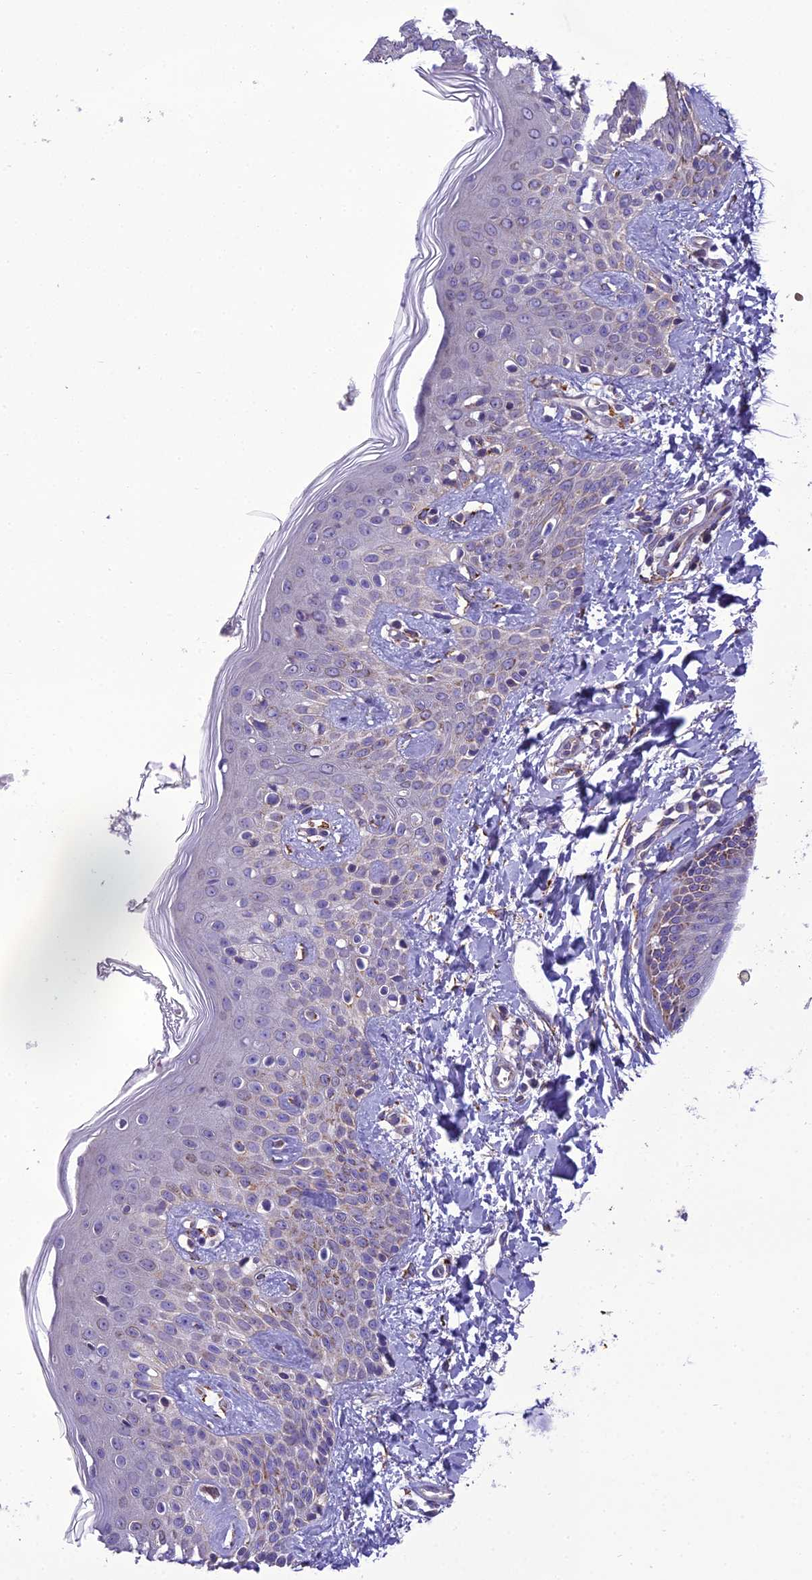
{"staining": {"intensity": "negative", "quantity": "none", "location": "none"}, "tissue": "skin", "cell_type": "Fibroblasts", "image_type": "normal", "snomed": [{"axis": "morphology", "description": "Normal tissue, NOS"}, {"axis": "topography", "description": "Skin"}], "caption": "This histopathology image is of unremarkable skin stained with IHC to label a protein in brown with the nuclei are counter-stained blue. There is no positivity in fibroblasts. Nuclei are stained in blue.", "gene": "ENSG00000260272", "patient": {"sex": "male", "age": 16}}